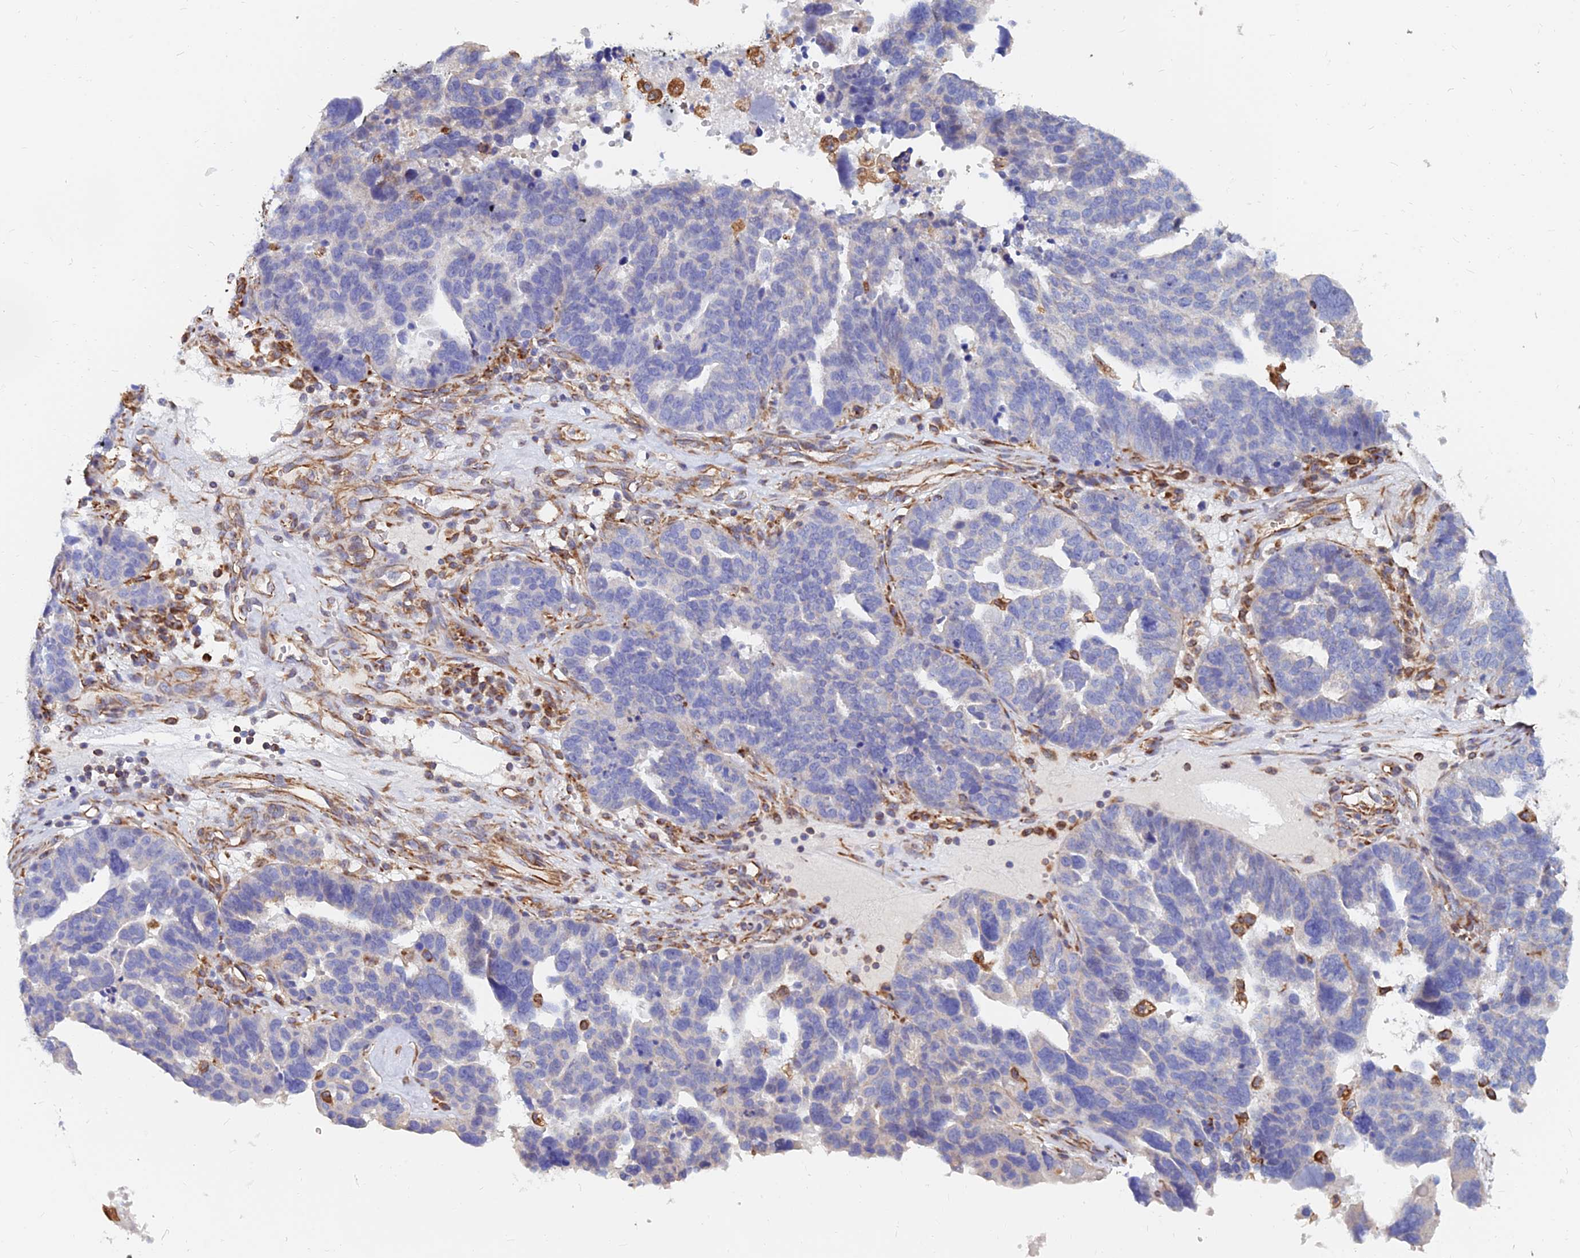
{"staining": {"intensity": "negative", "quantity": "none", "location": "none"}, "tissue": "ovarian cancer", "cell_type": "Tumor cells", "image_type": "cancer", "snomed": [{"axis": "morphology", "description": "Cystadenocarcinoma, serous, NOS"}, {"axis": "topography", "description": "Ovary"}], "caption": "A high-resolution micrograph shows IHC staining of ovarian serous cystadenocarcinoma, which displays no significant expression in tumor cells.", "gene": "CDK18", "patient": {"sex": "female", "age": 59}}